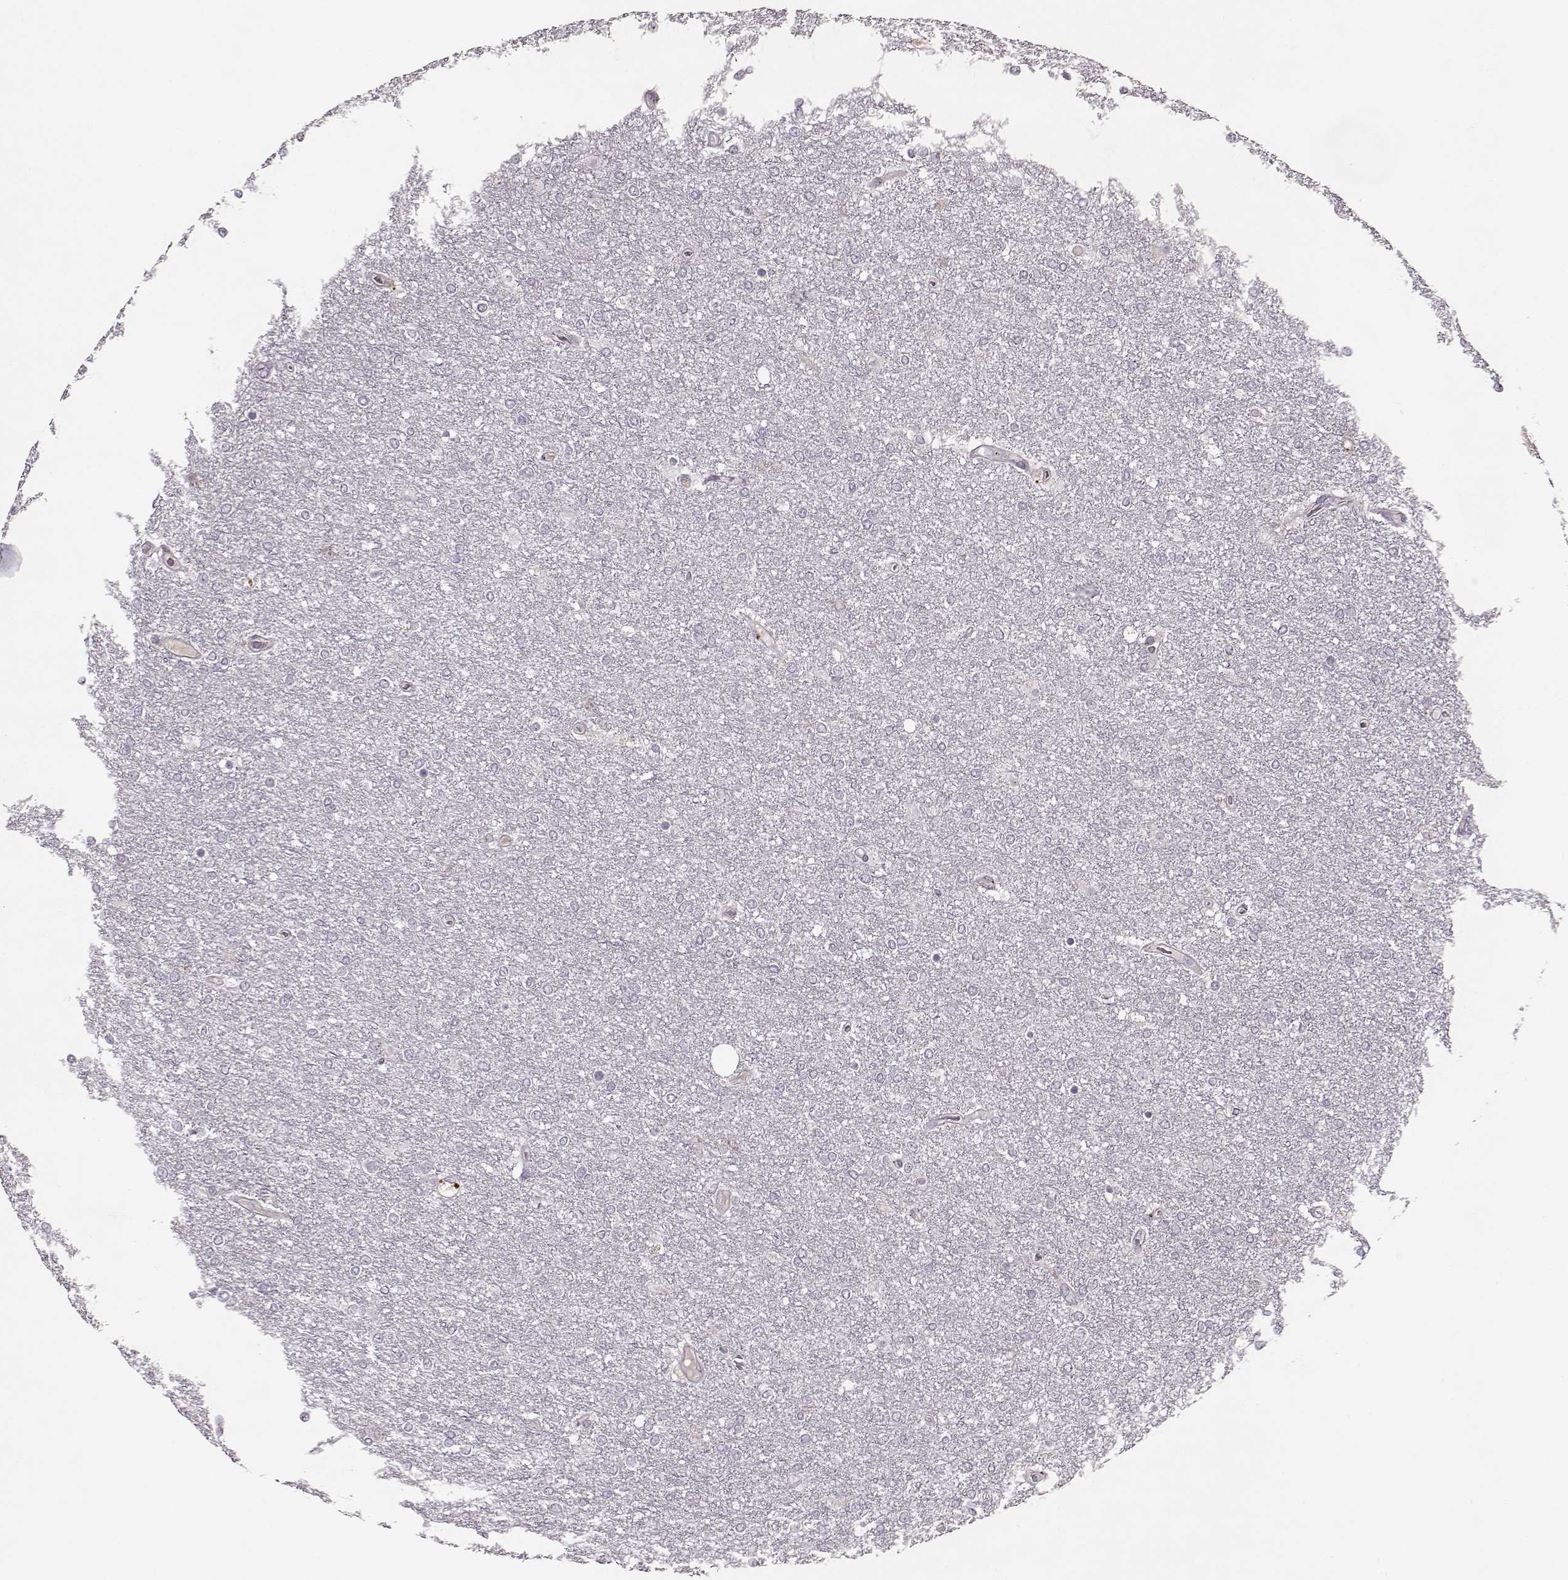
{"staining": {"intensity": "negative", "quantity": "none", "location": "none"}, "tissue": "glioma", "cell_type": "Tumor cells", "image_type": "cancer", "snomed": [{"axis": "morphology", "description": "Glioma, malignant, High grade"}, {"axis": "topography", "description": "Brain"}], "caption": "DAB immunohistochemical staining of glioma exhibits no significant expression in tumor cells. (Brightfield microscopy of DAB (3,3'-diaminobenzidine) immunohistochemistry (IHC) at high magnification).", "gene": "ACOT11", "patient": {"sex": "female", "age": 61}}